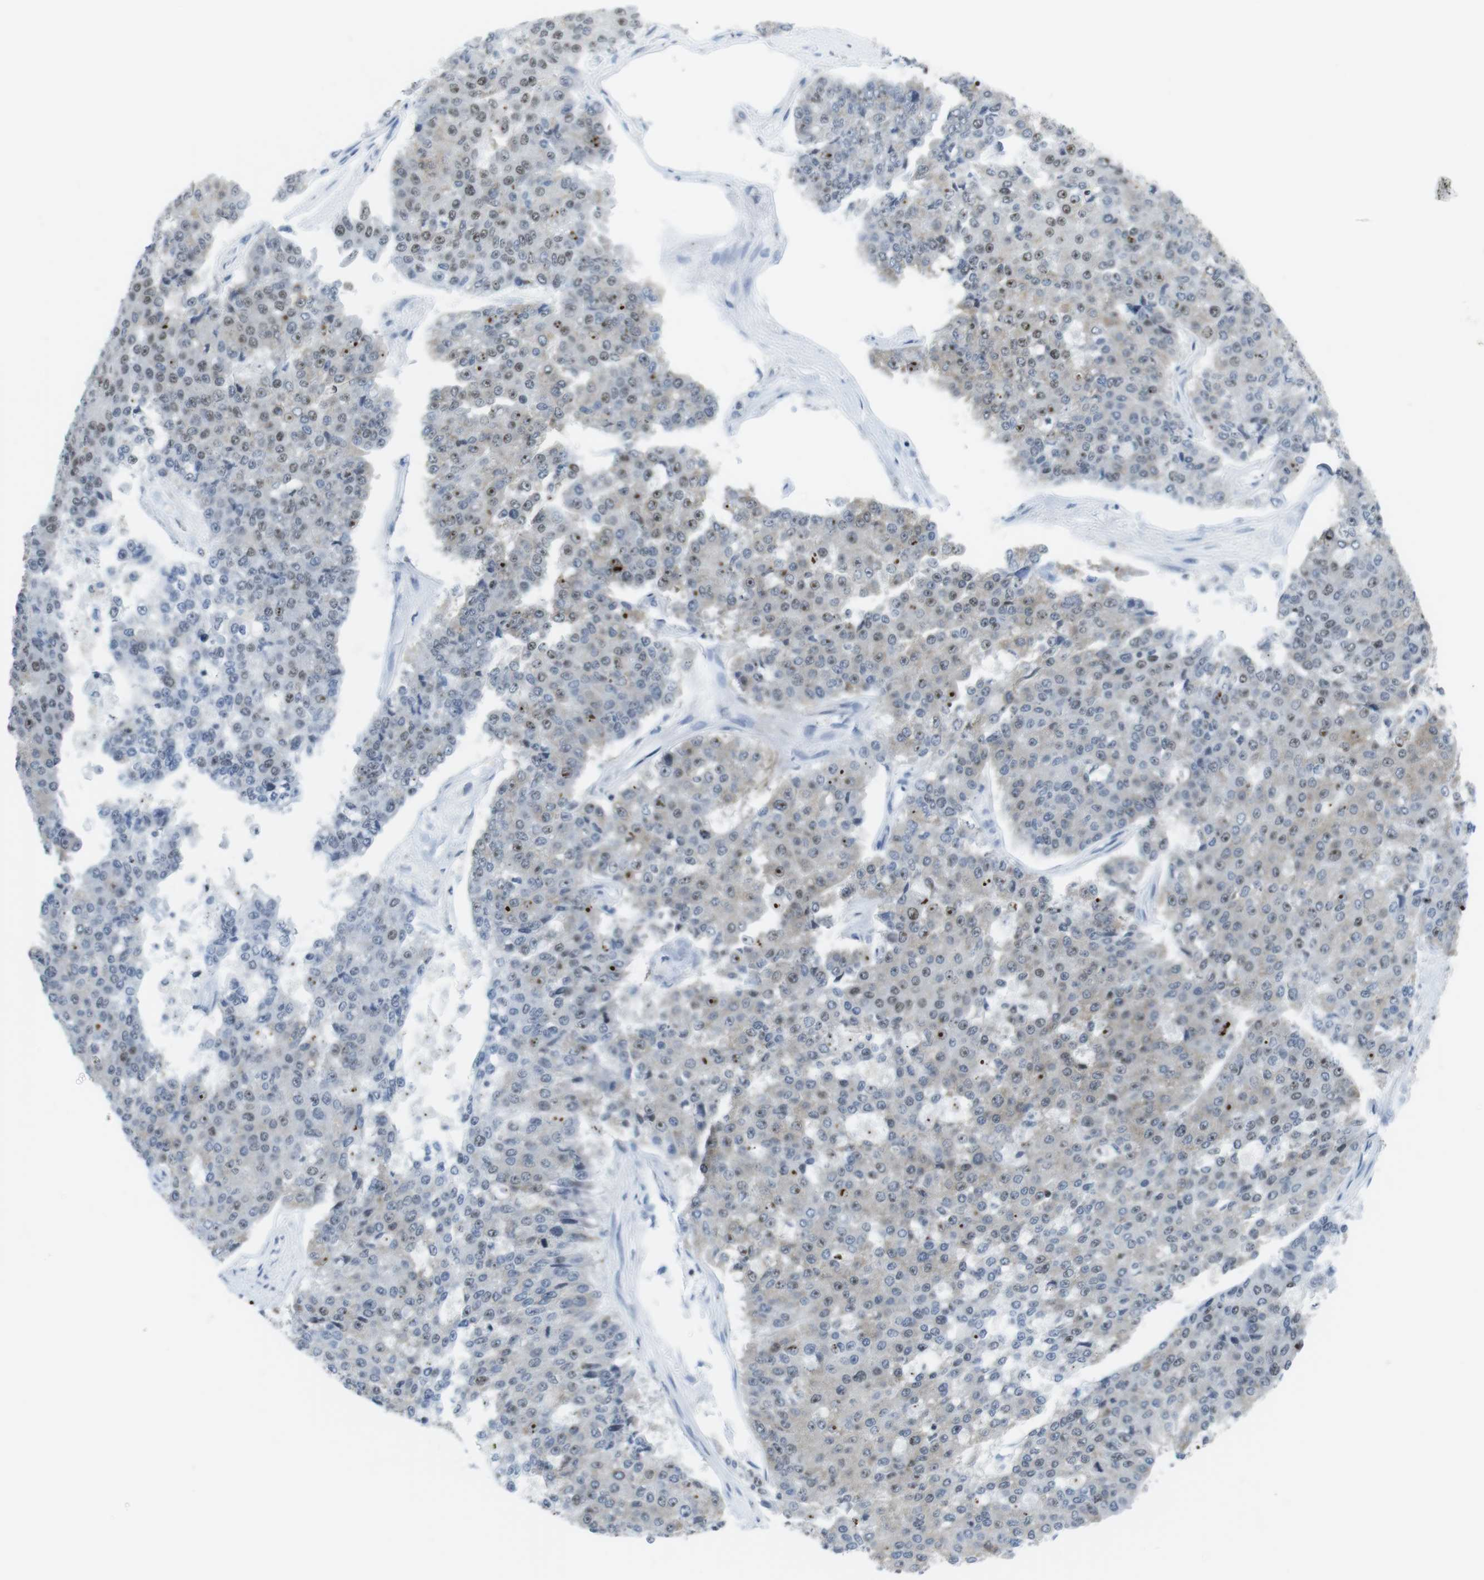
{"staining": {"intensity": "weak", "quantity": "25%-75%", "location": "nuclear"}, "tissue": "pancreatic cancer", "cell_type": "Tumor cells", "image_type": "cancer", "snomed": [{"axis": "morphology", "description": "Adenocarcinoma, NOS"}, {"axis": "topography", "description": "Pancreas"}], "caption": "Weak nuclear staining is appreciated in about 25%-75% of tumor cells in pancreatic adenocarcinoma.", "gene": "NIFK", "patient": {"sex": "male", "age": 50}}